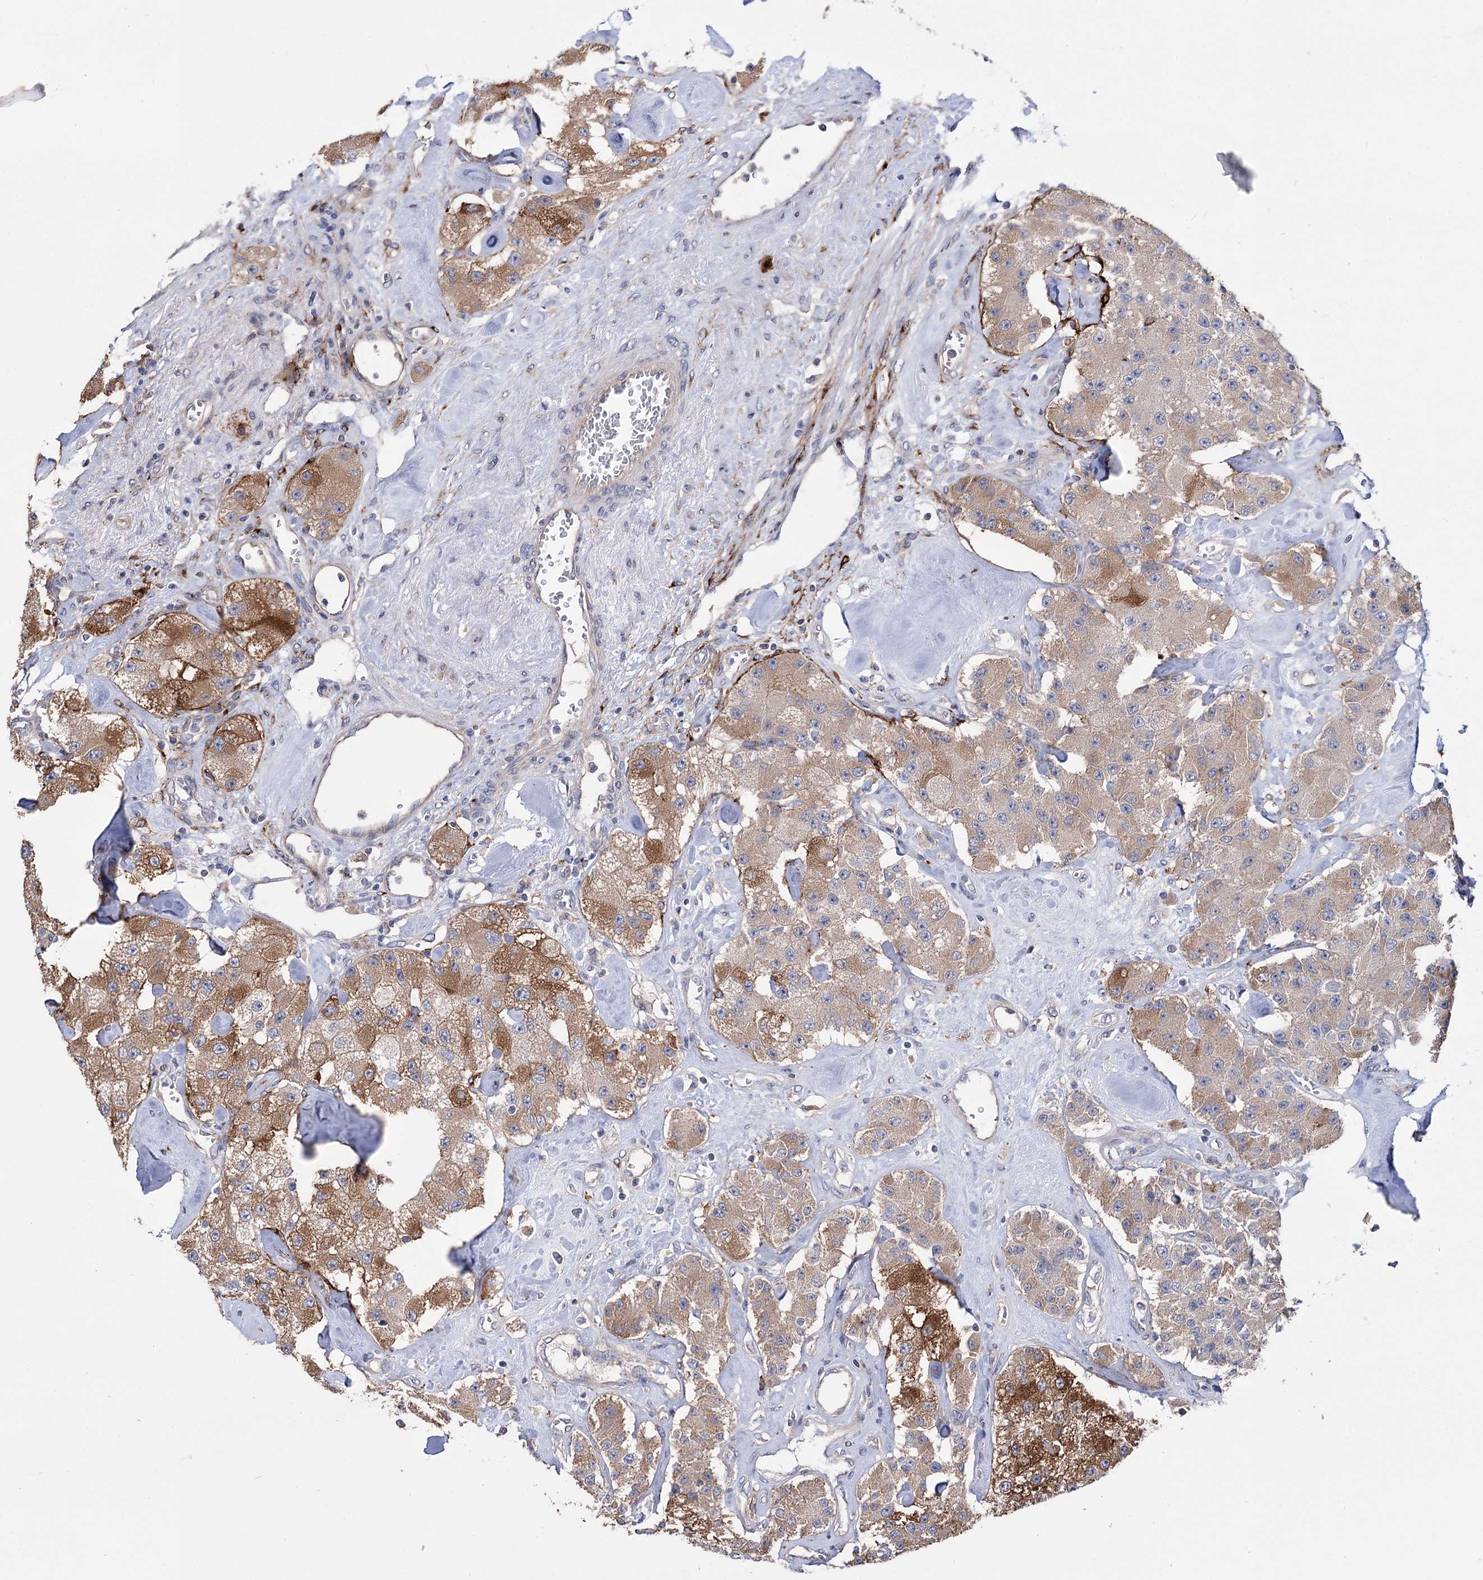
{"staining": {"intensity": "moderate", "quantity": "25%-75%", "location": "cytoplasmic/membranous"}, "tissue": "carcinoid", "cell_type": "Tumor cells", "image_type": "cancer", "snomed": [{"axis": "morphology", "description": "Carcinoid, malignant, NOS"}, {"axis": "topography", "description": "Pancreas"}], "caption": "Approximately 25%-75% of tumor cells in carcinoid (malignant) display moderate cytoplasmic/membranous protein staining as visualized by brown immunohistochemical staining.", "gene": "BBS4", "patient": {"sex": "male", "age": 41}}